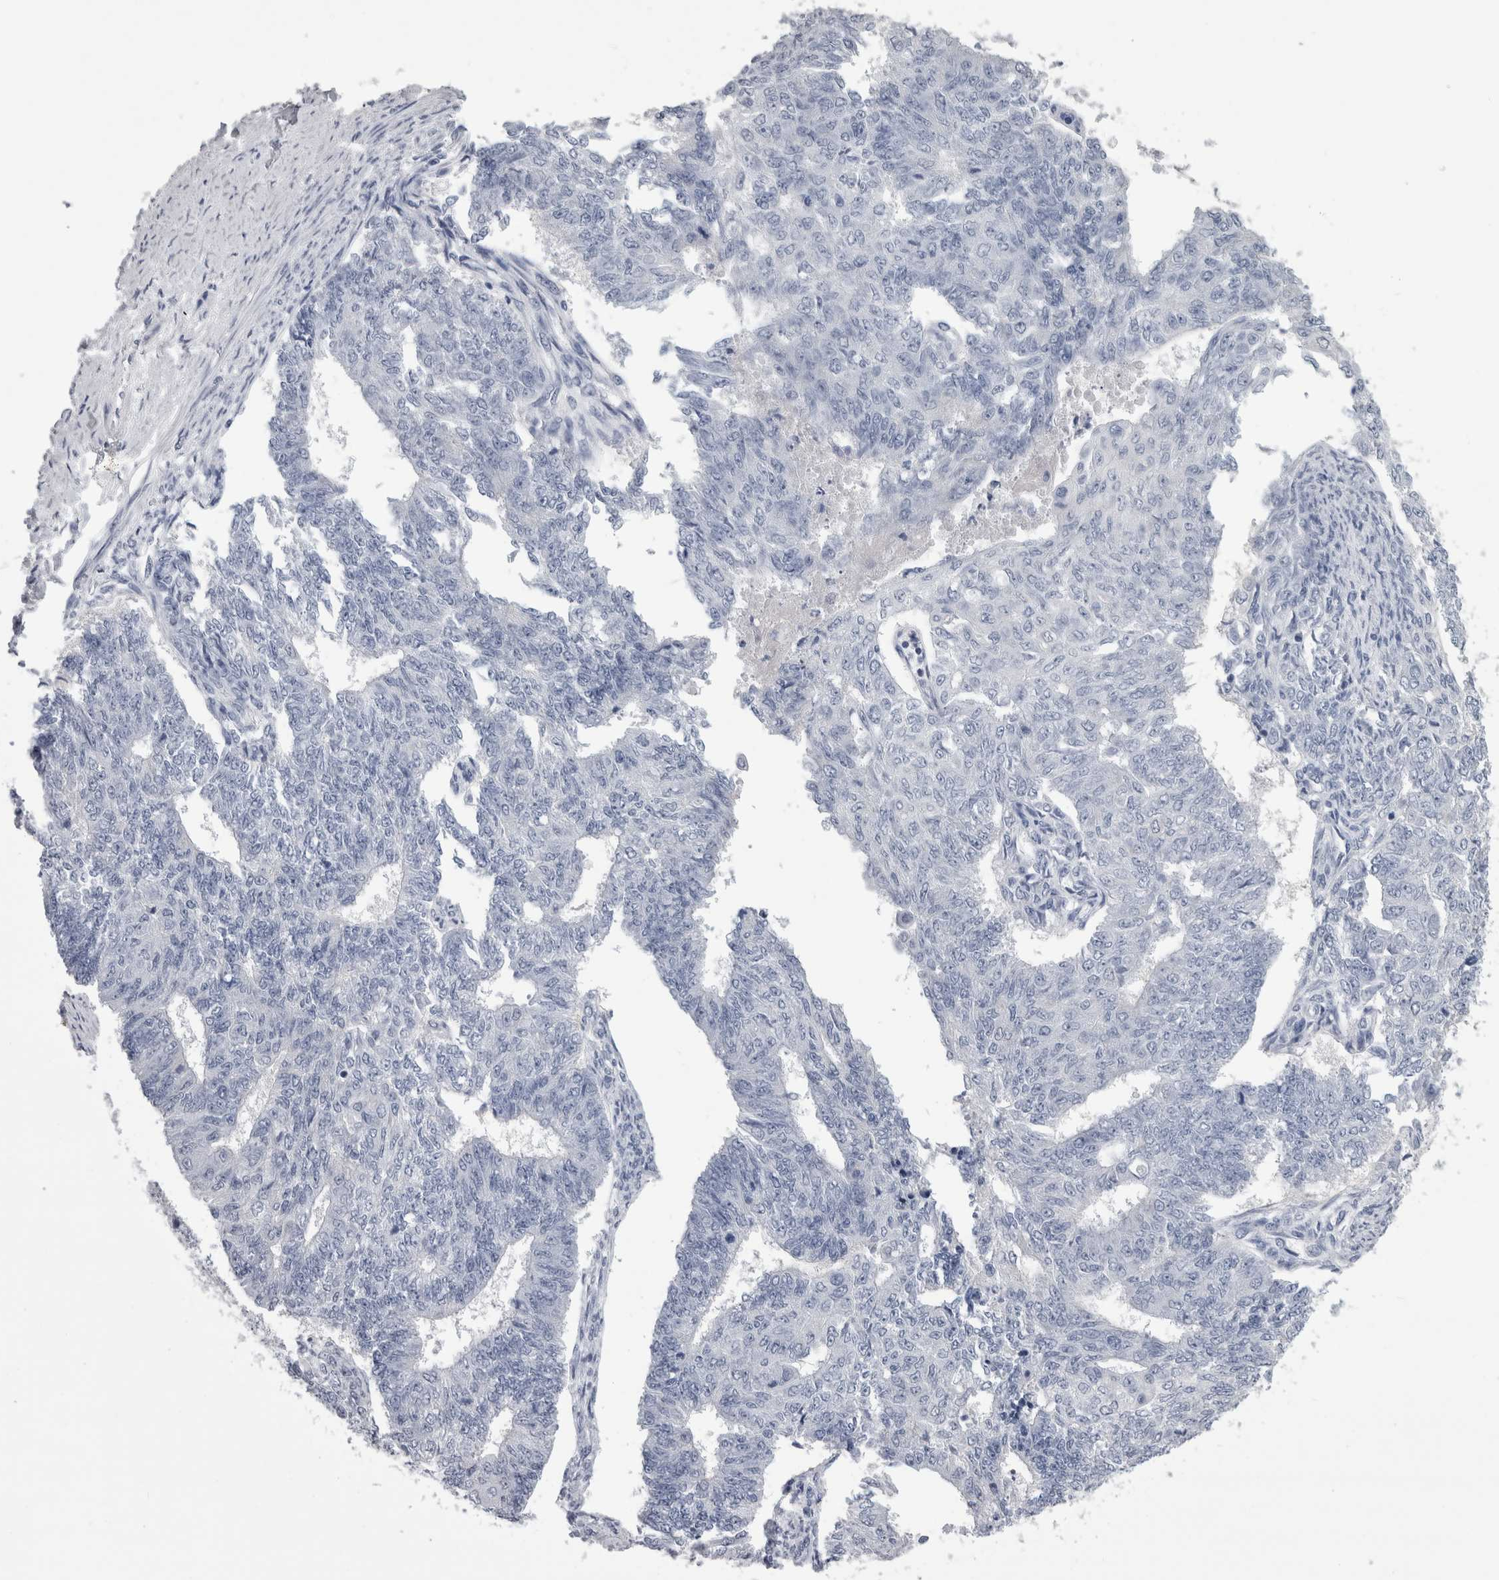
{"staining": {"intensity": "negative", "quantity": "none", "location": "none"}, "tissue": "endometrial cancer", "cell_type": "Tumor cells", "image_type": "cancer", "snomed": [{"axis": "morphology", "description": "Adenocarcinoma, NOS"}, {"axis": "topography", "description": "Endometrium"}], "caption": "Micrograph shows no protein positivity in tumor cells of adenocarcinoma (endometrial) tissue.", "gene": "AFMID", "patient": {"sex": "female", "age": 32}}